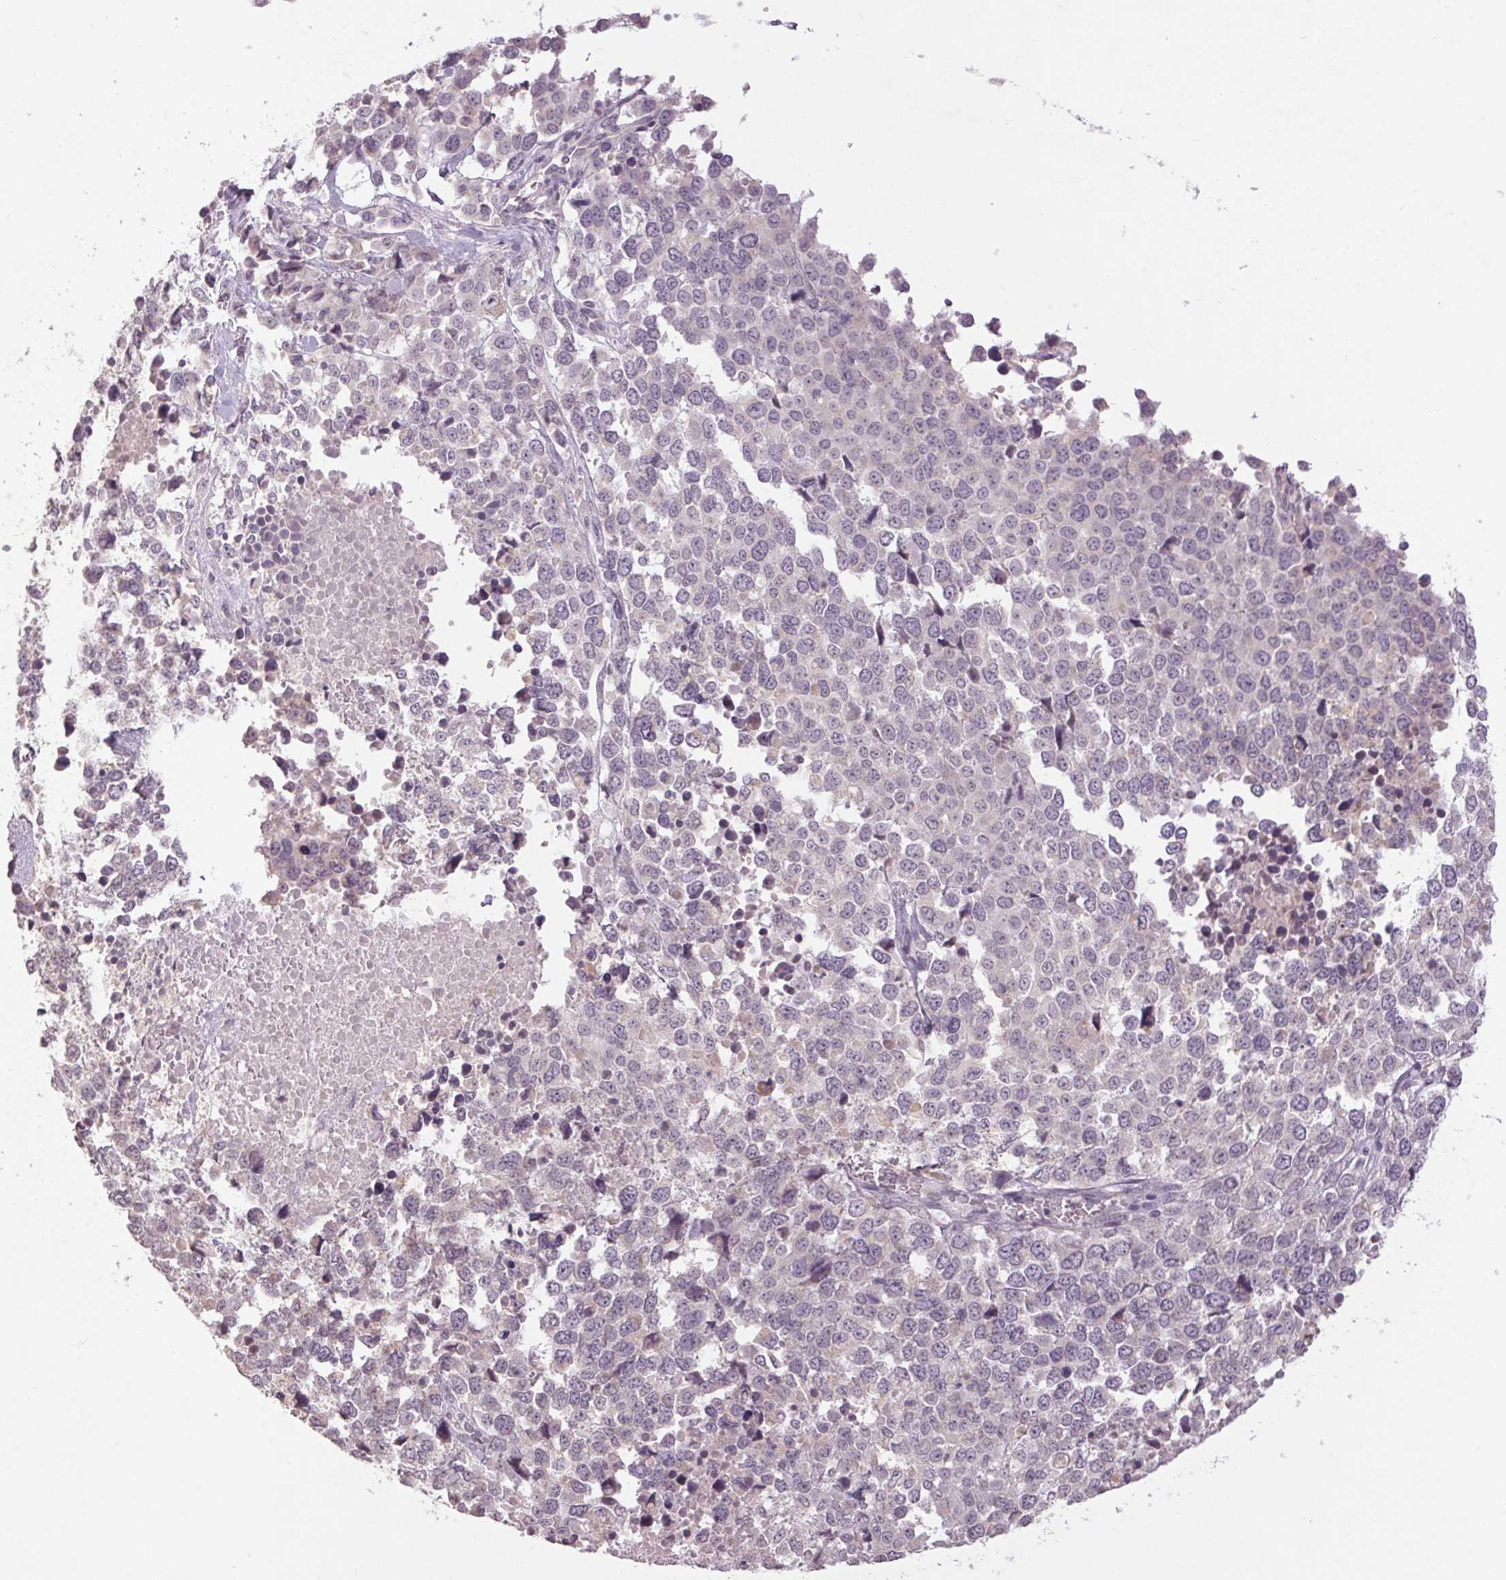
{"staining": {"intensity": "negative", "quantity": "none", "location": "none"}, "tissue": "melanoma", "cell_type": "Tumor cells", "image_type": "cancer", "snomed": [{"axis": "morphology", "description": "Malignant melanoma, Metastatic site"}, {"axis": "topography", "description": "Skin"}], "caption": "DAB (3,3'-diaminobenzidine) immunohistochemical staining of melanoma shows no significant expression in tumor cells.", "gene": "KLRC3", "patient": {"sex": "male", "age": 84}}